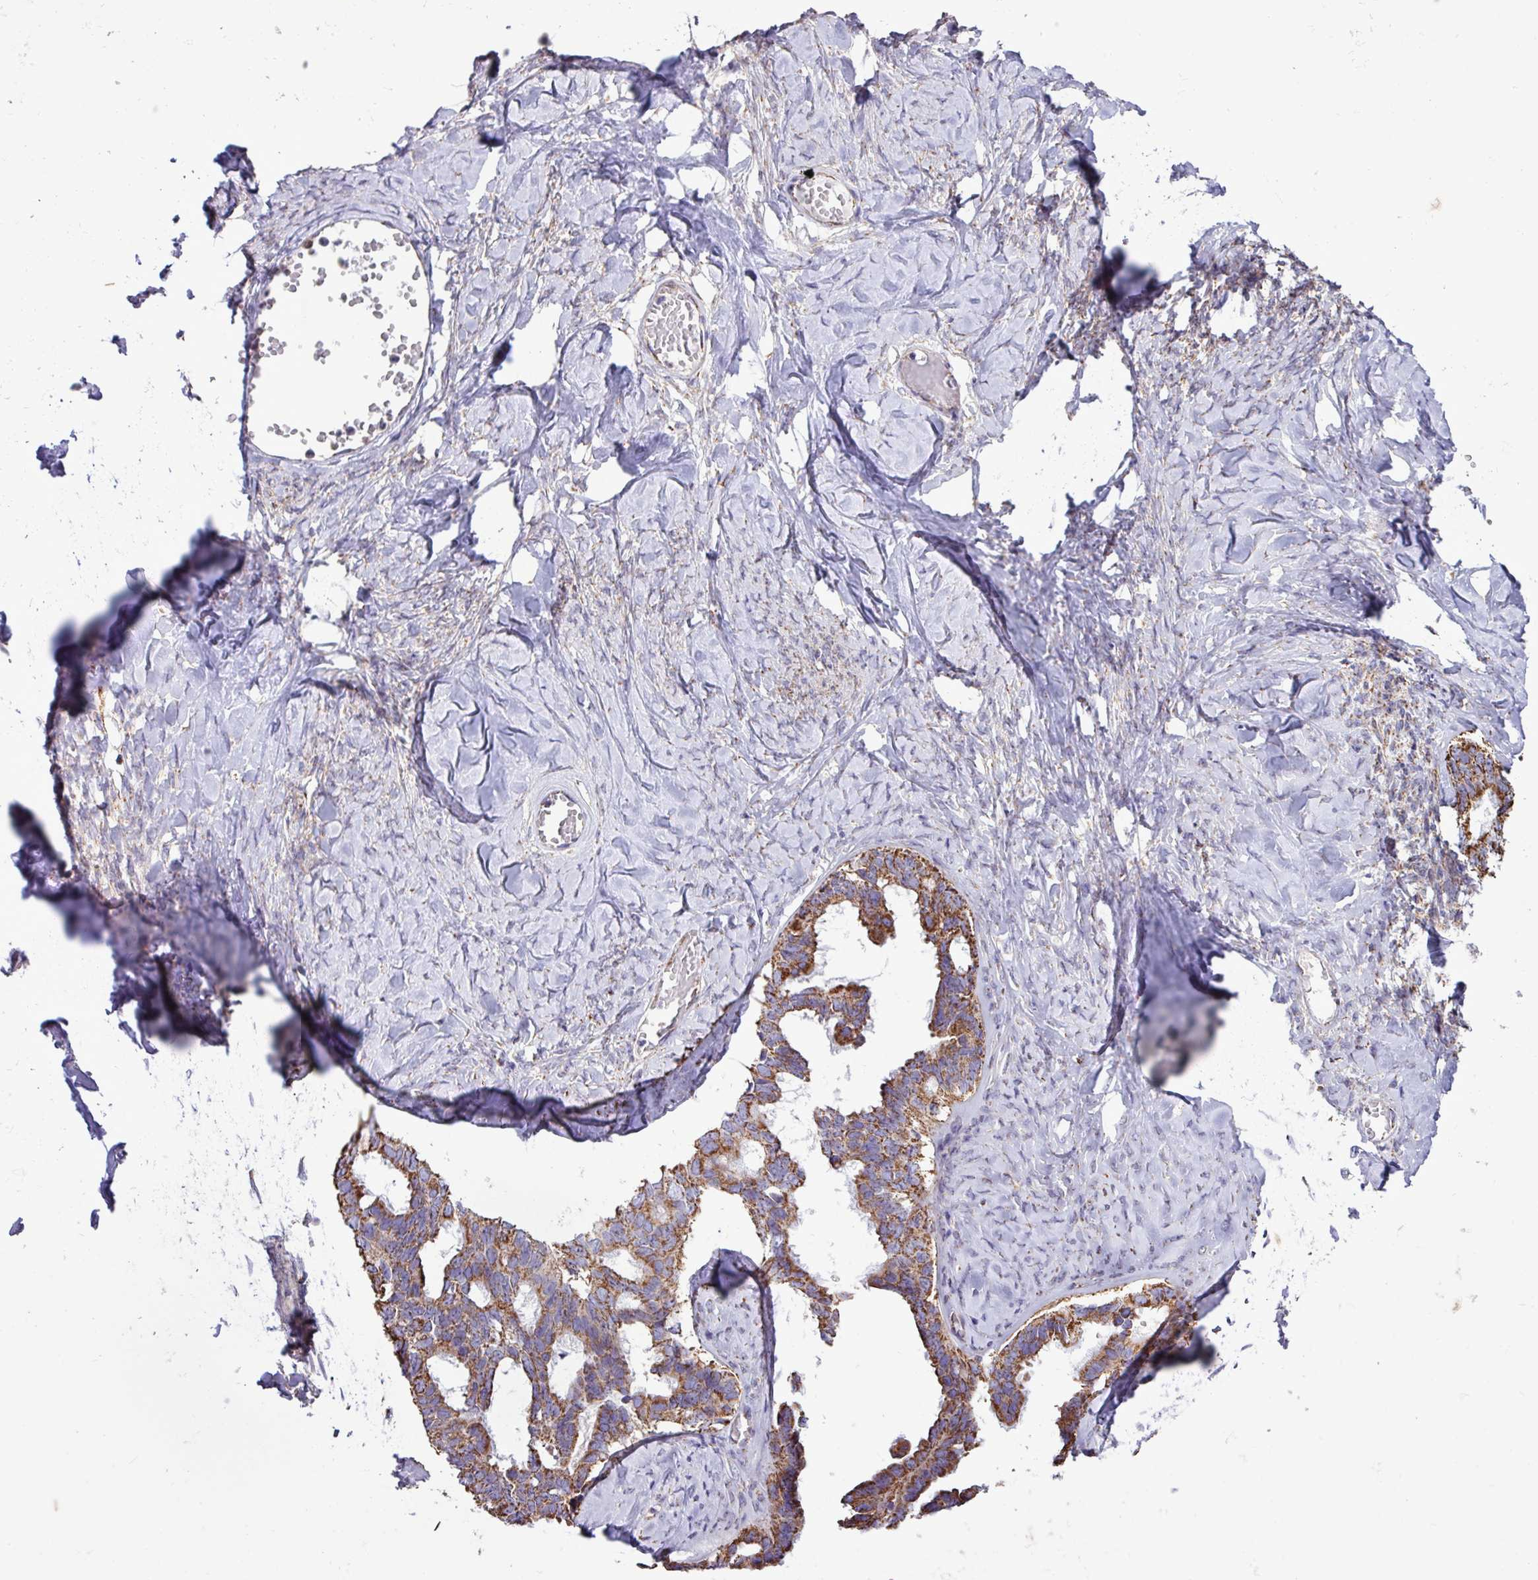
{"staining": {"intensity": "moderate", "quantity": ">75%", "location": "cytoplasmic/membranous"}, "tissue": "ovarian cancer", "cell_type": "Tumor cells", "image_type": "cancer", "snomed": [{"axis": "morphology", "description": "Cystadenocarcinoma, serous, NOS"}, {"axis": "topography", "description": "Ovary"}], "caption": "There is medium levels of moderate cytoplasmic/membranous positivity in tumor cells of ovarian cancer (serous cystadenocarcinoma), as demonstrated by immunohistochemical staining (brown color).", "gene": "RTL3", "patient": {"sex": "female", "age": 69}}